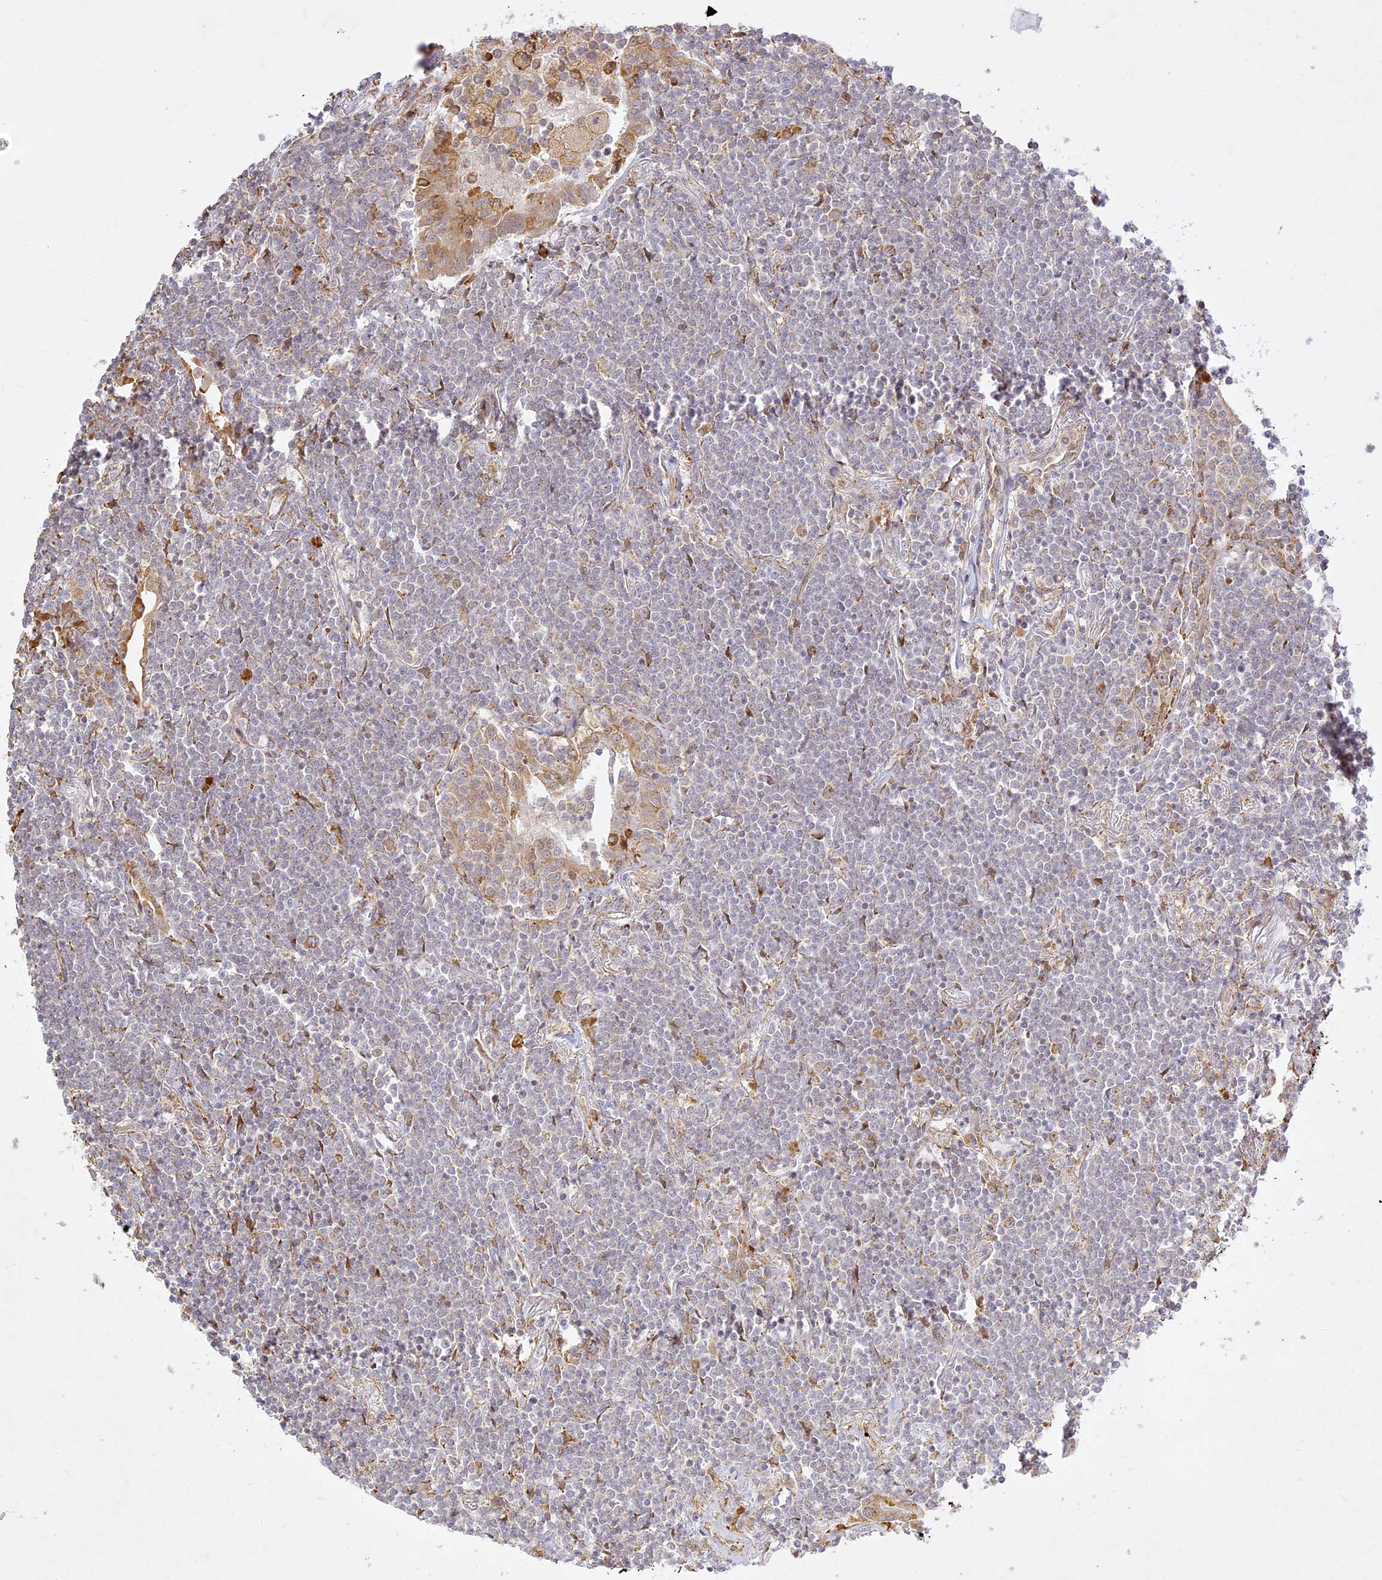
{"staining": {"intensity": "negative", "quantity": "none", "location": "none"}, "tissue": "lymphoma", "cell_type": "Tumor cells", "image_type": "cancer", "snomed": [{"axis": "morphology", "description": "Malignant lymphoma, non-Hodgkin's type, Low grade"}, {"axis": "topography", "description": "Lung"}], "caption": "Human lymphoma stained for a protein using immunohistochemistry displays no positivity in tumor cells.", "gene": "SLC30A5", "patient": {"sex": "female", "age": 71}}